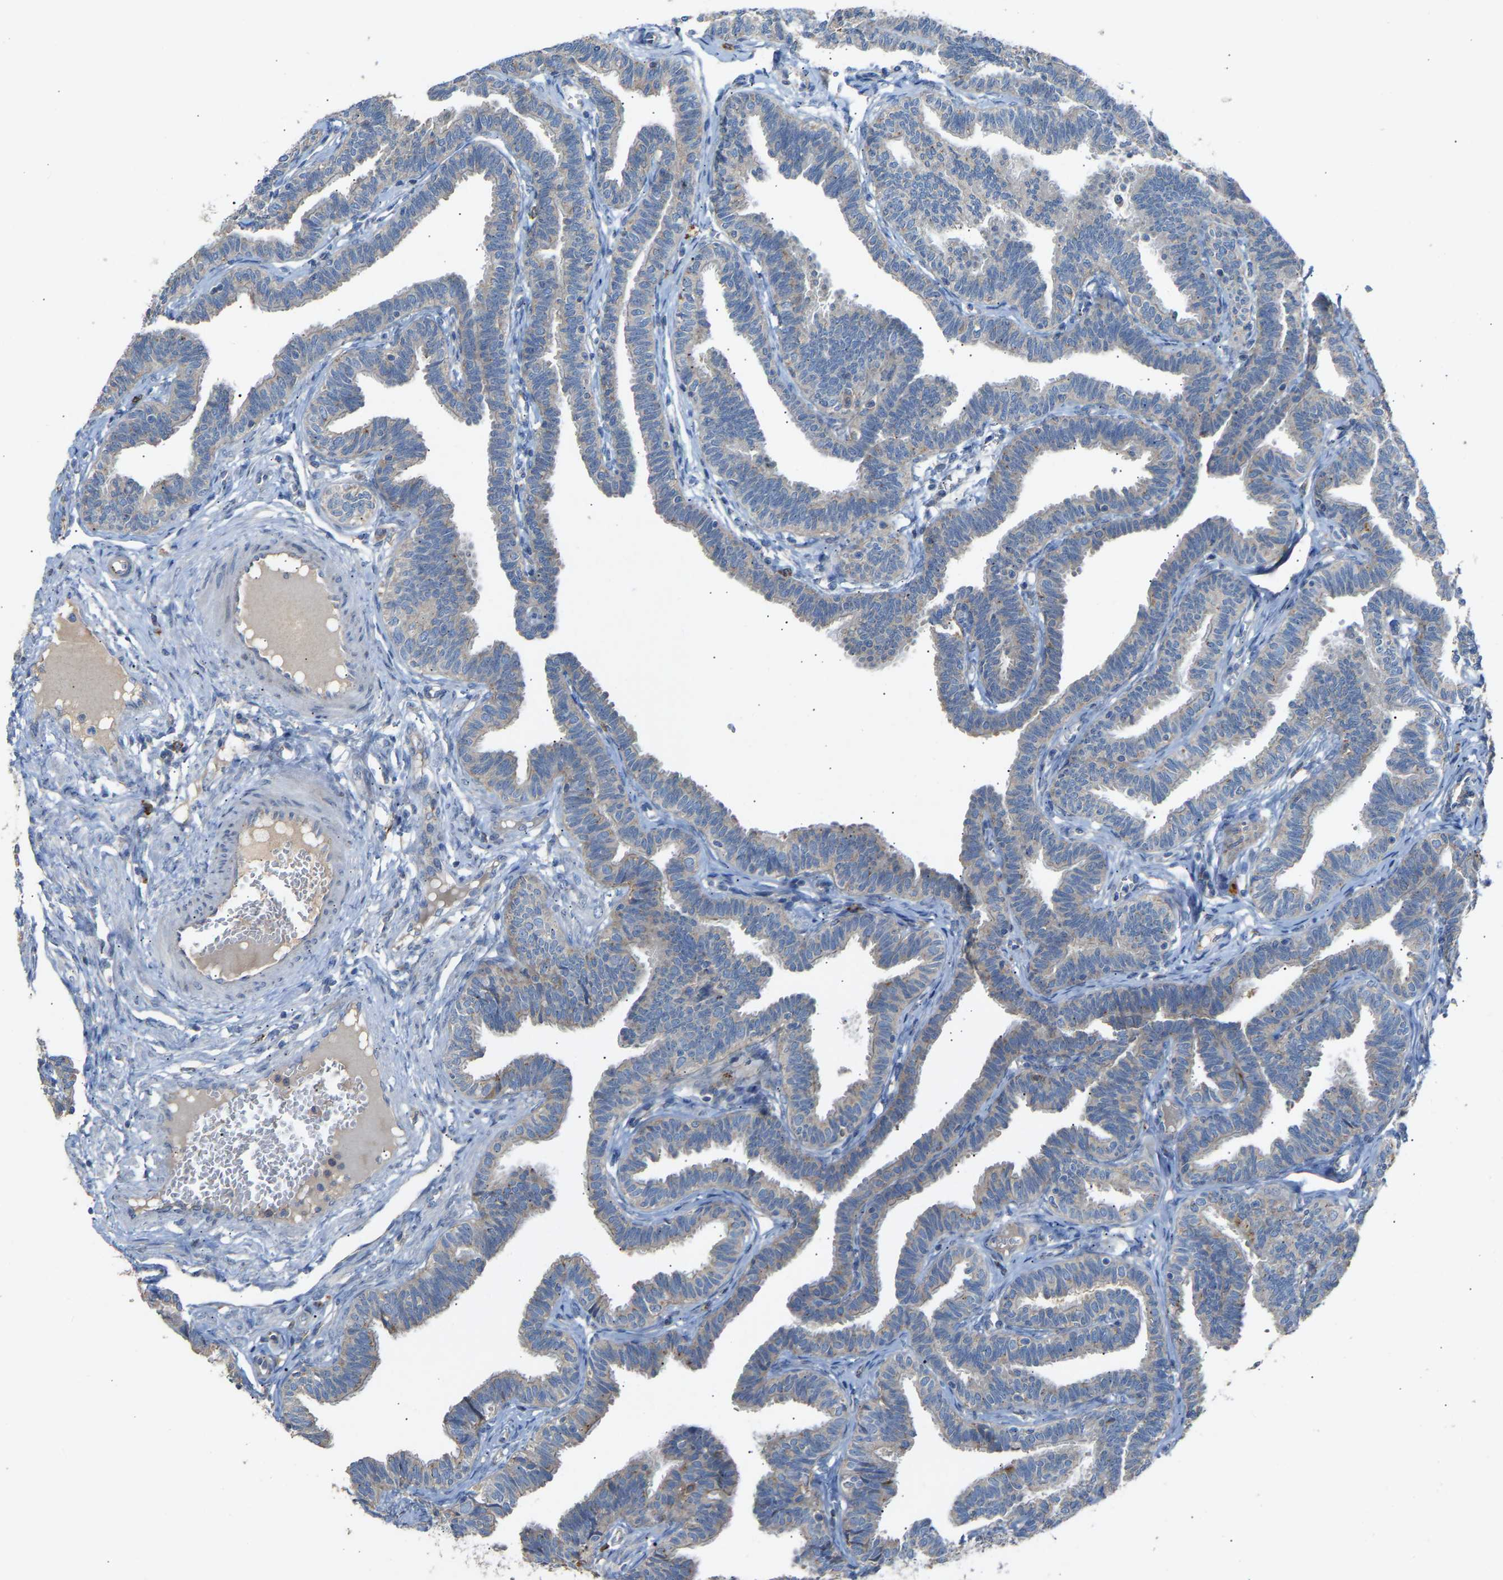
{"staining": {"intensity": "negative", "quantity": "none", "location": "none"}, "tissue": "fallopian tube", "cell_type": "Glandular cells", "image_type": "normal", "snomed": [{"axis": "morphology", "description": "Normal tissue, NOS"}, {"axis": "topography", "description": "Fallopian tube"}, {"axis": "topography", "description": "Ovary"}], "caption": "The immunohistochemistry micrograph has no significant staining in glandular cells of fallopian tube. (Stains: DAB (3,3'-diaminobenzidine) immunohistochemistry (IHC) with hematoxylin counter stain, Microscopy: brightfield microscopy at high magnification).", "gene": "RGP1", "patient": {"sex": "female", "age": 23}}